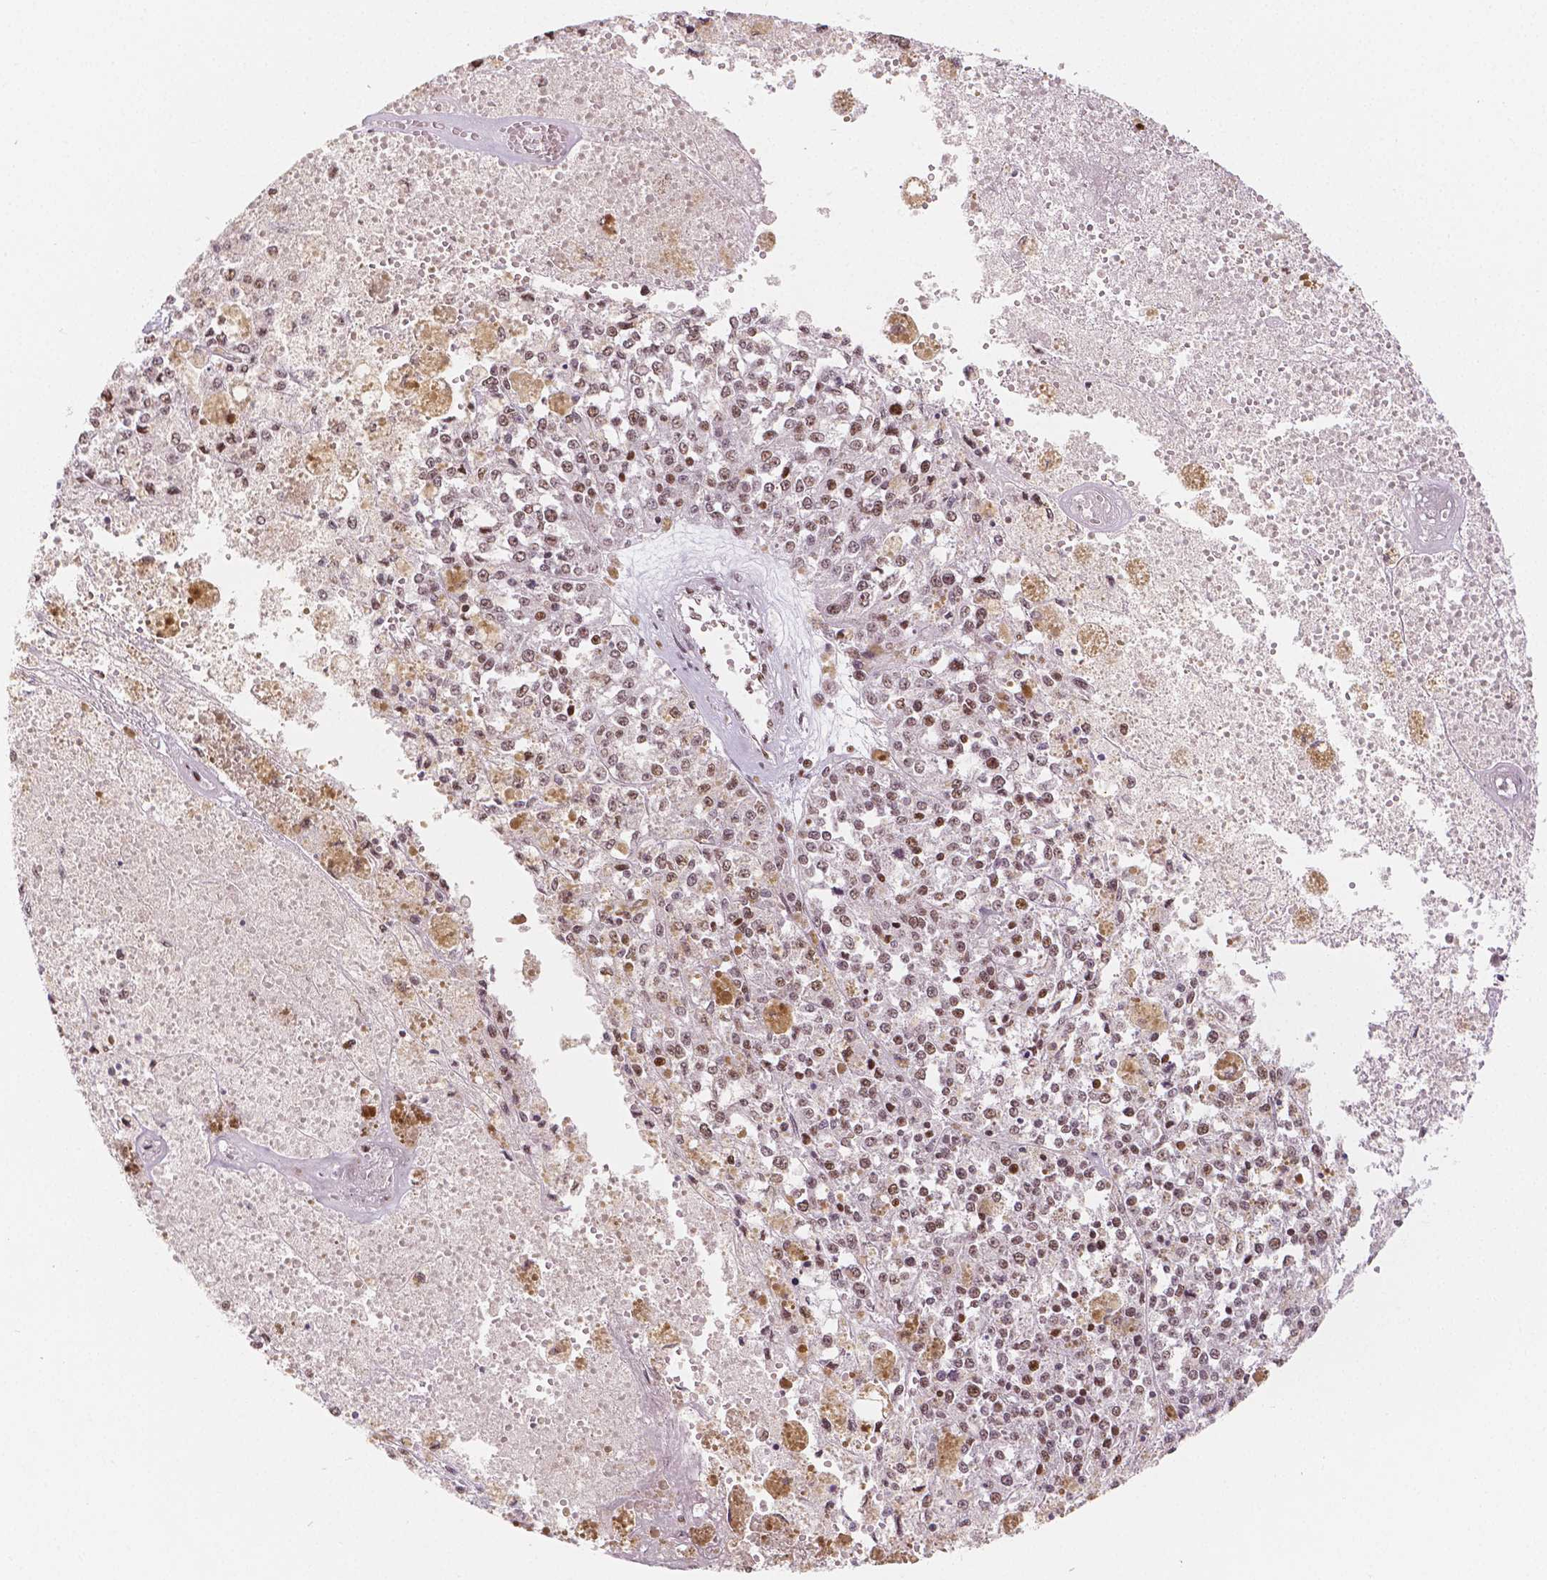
{"staining": {"intensity": "moderate", "quantity": ">75%", "location": "nuclear"}, "tissue": "melanoma", "cell_type": "Tumor cells", "image_type": "cancer", "snomed": [{"axis": "morphology", "description": "Malignant melanoma, Metastatic site"}, {"axis": "topography", "description": "Lymph node"}], "caption": "Protein expression analysis of human melanoma reveals moderate nuclear positivity in about >75% of tumor cells.", "gene": "HDAC1", "patient": {"sex": "female", "age": 64}}